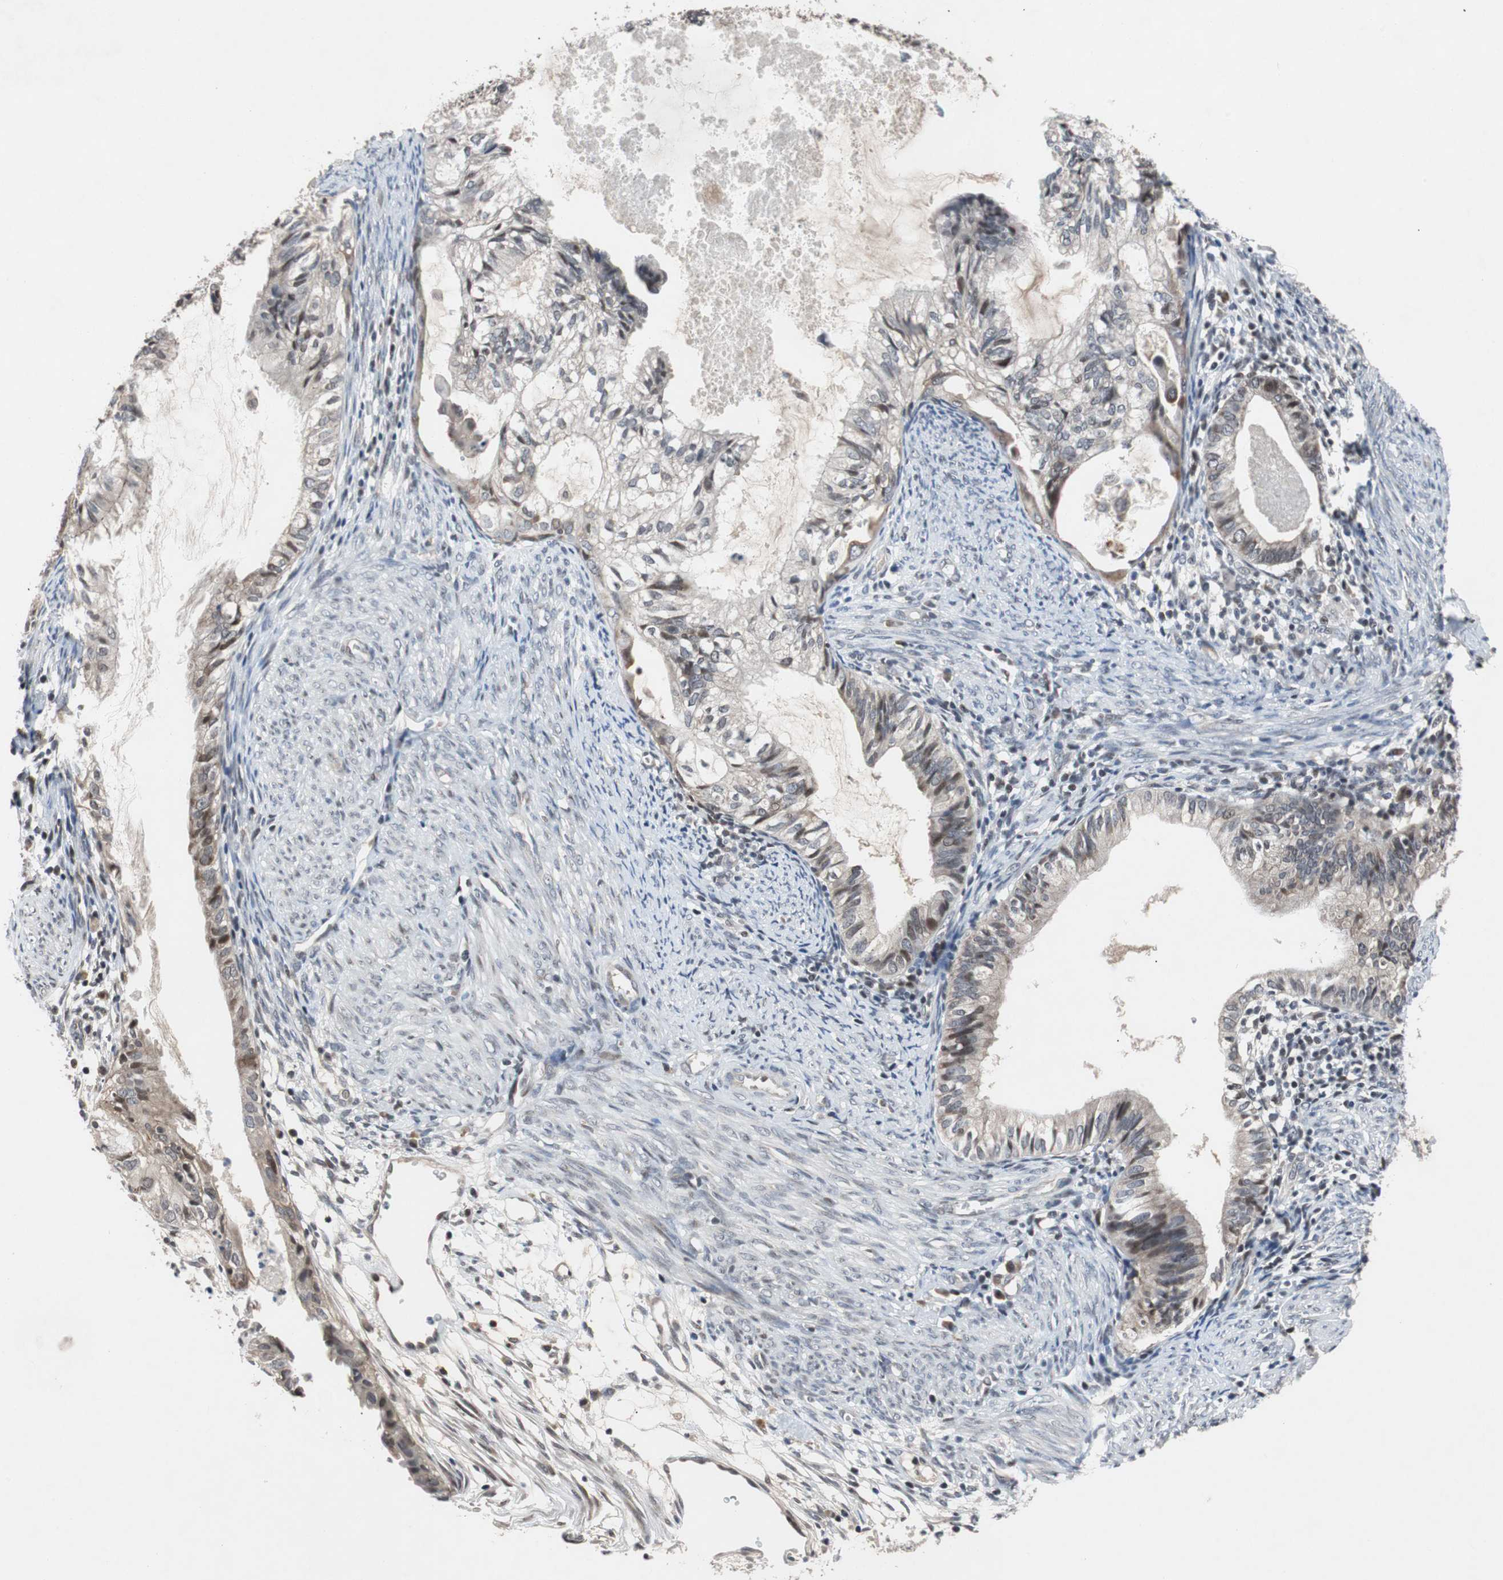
{"staining": {"intensity": "weak", "quantity": "<25%", "location": "nuclear"}, "tissue": "cervical cancer", "cell_type": "Tumor cells", "image_type": "cancer", "snomed": [{"axis": "morphology", "description": "Normal tissue, NOS"}, {"axis": "morphology", "description": "Adenocarcinoma, NOS"}, {"axis": "topography", "description": "Cervix"}, {"axis": "topography", "description": "Endometrium"}], "caption": "High magnification brightfield microscopy of cervical cancer stained with DAB (brown) and counterstained with hematoxylin (blue): tumor cells show no significant expression. Brightfield microscopy of immunohistochemistry stained with DAB (brown) and hematoxylin (blue), captured at high magnification.", "gene": "TP63", "patient": {"sex": "female", "age": 86}}